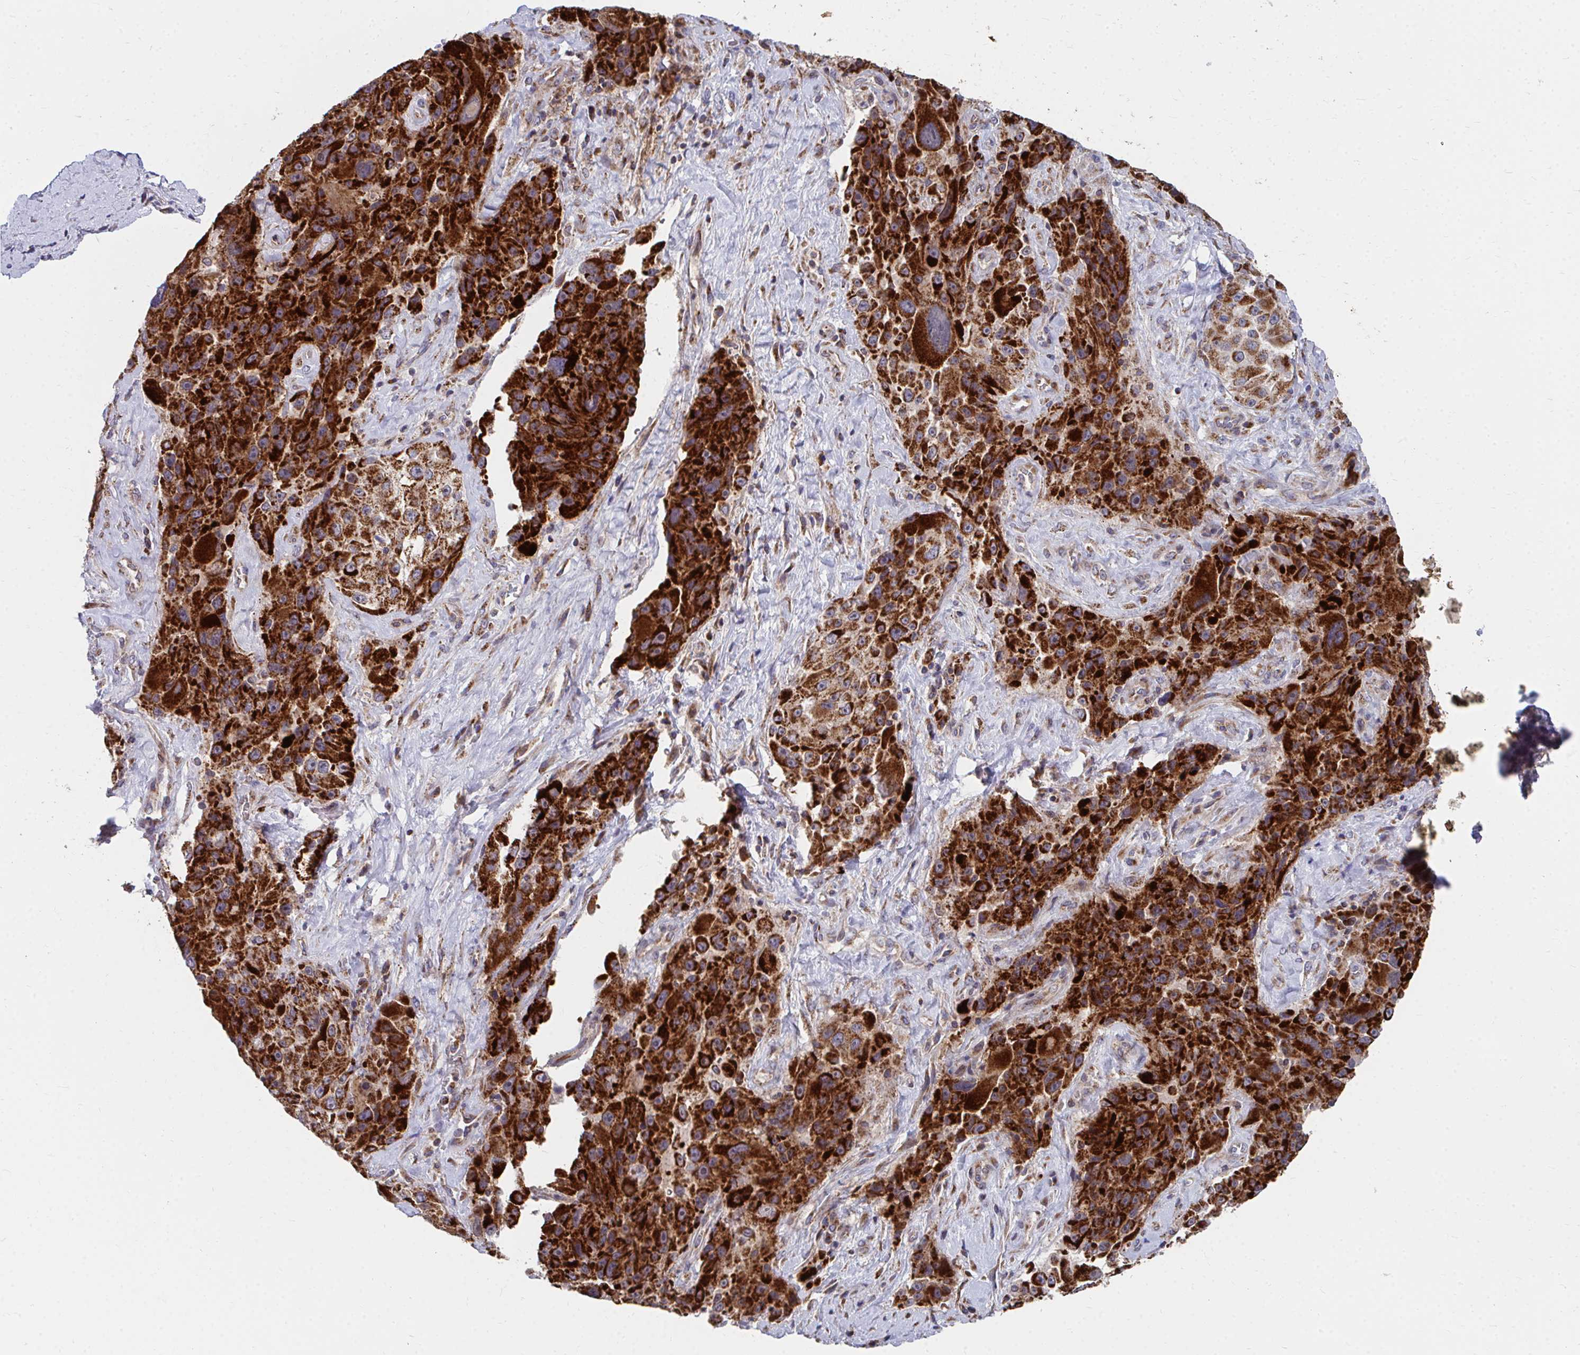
{"staining": {"intensity": "strong", "quantity": ">75%", "location": "cytoplasmic/membranous"}, "tissue": "melanoma", "cell_type": "Tumor cells", "image_type": "cancer", "snomed": [{"axis": "morphology", "description": "Malignant melanoma, Metastatic site"}, {"axis": "topography", "description": "Lymph node"}], "caption": "This is a micrograph of immunohistochemistry (IHC) staining of melanoma, which shows strong expression in the cytoplasmic/membranous of tumor cells.", "gene": "PEX3", "patient": {"sex": "male", "age": 62}}